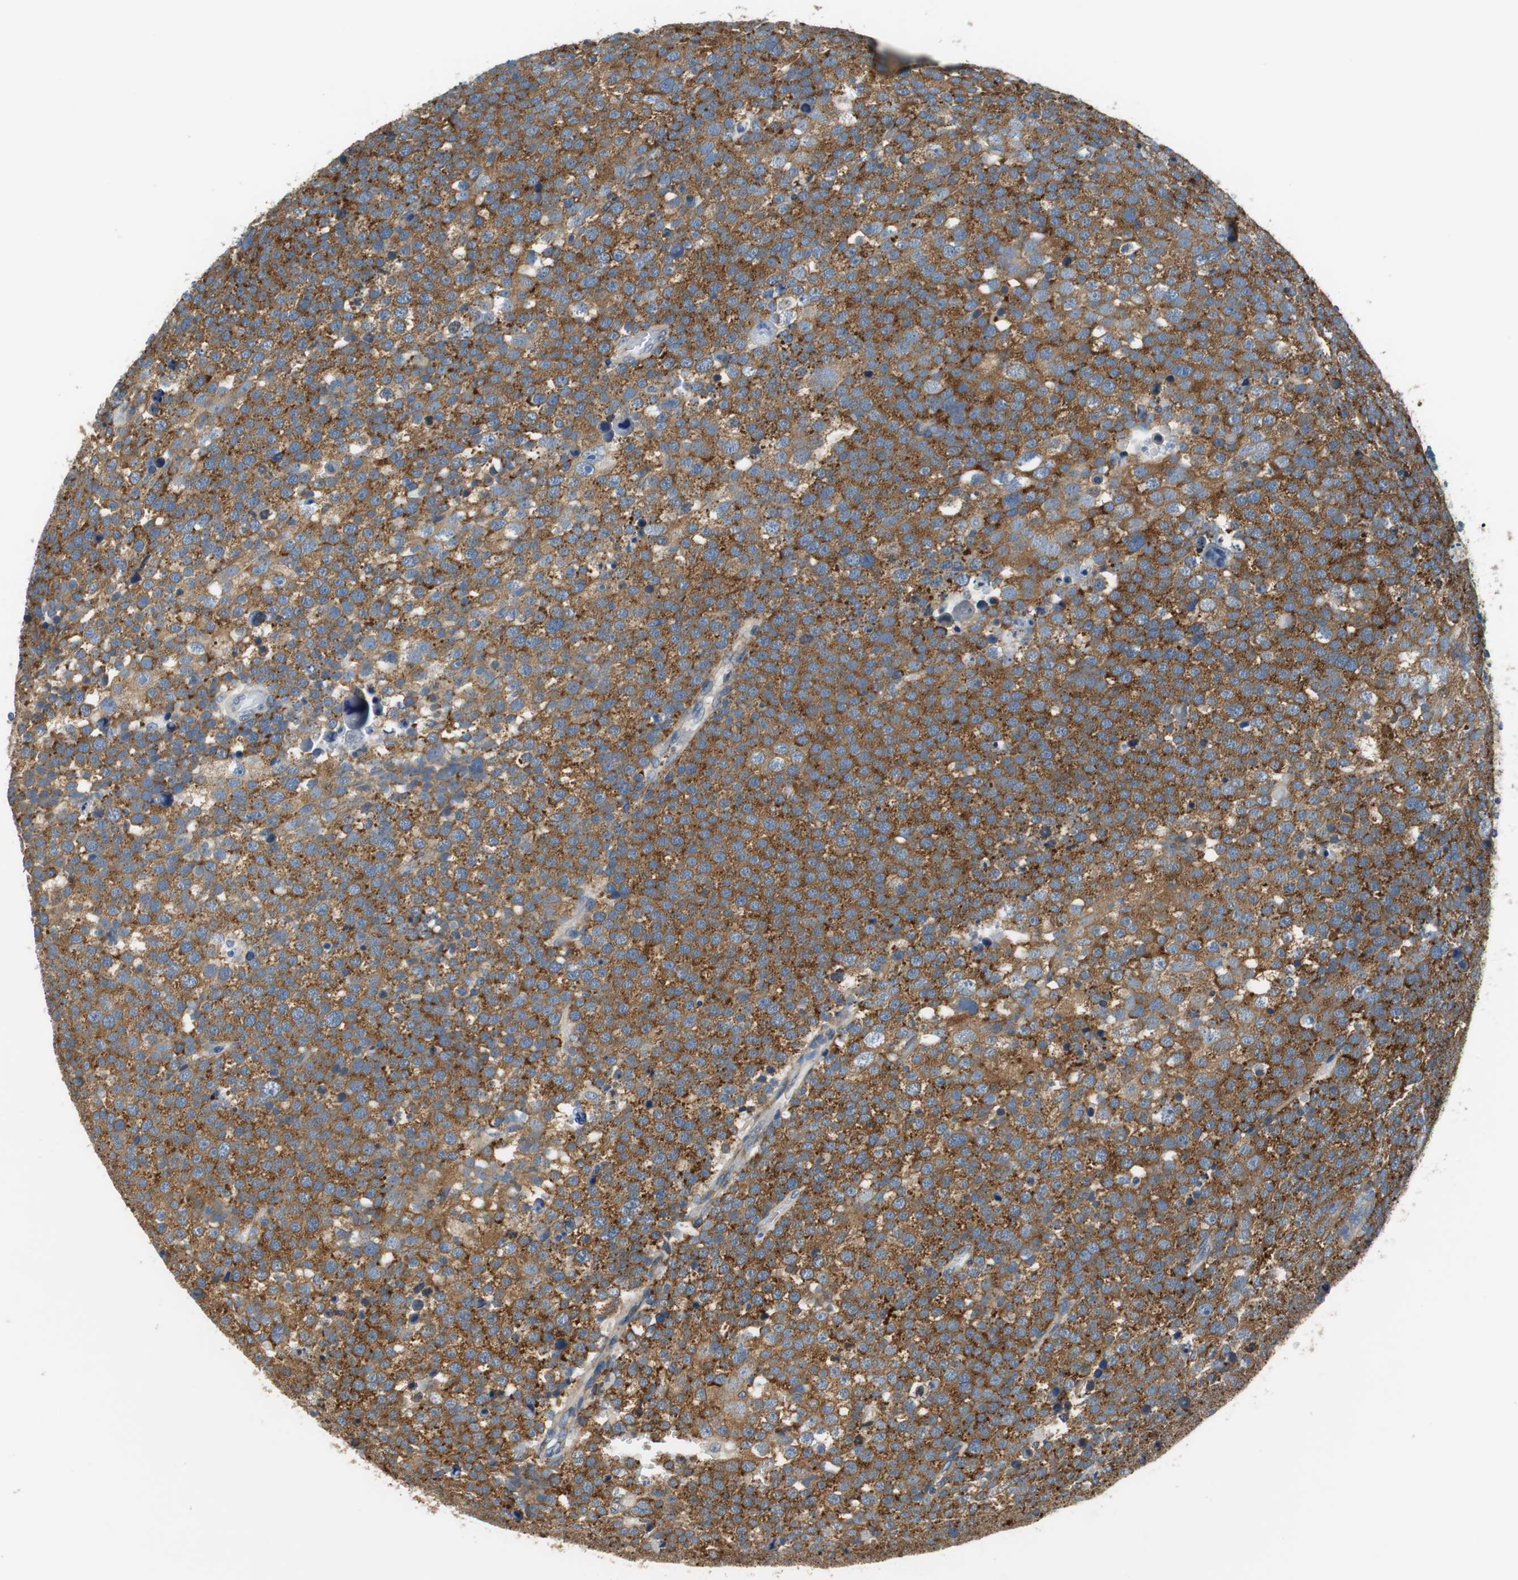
{"staining": {"intensity": "strong", "quantity": ">75%", "location": "cytoplasmic/membranous"}, "tissue": "testis cancer", "cell_type": "Tumor cells", "image_type": "cancer", "snomed": [{"axis": "morphology", "description": "Seminoma, NOS"}, {"axis": "topography", "description": "Testis"}], "caption": "Tumor cells demonstrate high levels of strong cytoplasmic/membranous staining in about >75% of cells in human testis cancer (seminoma).", "gene": "CNOT3", "patient": {"sex": "male", "age": 71}}